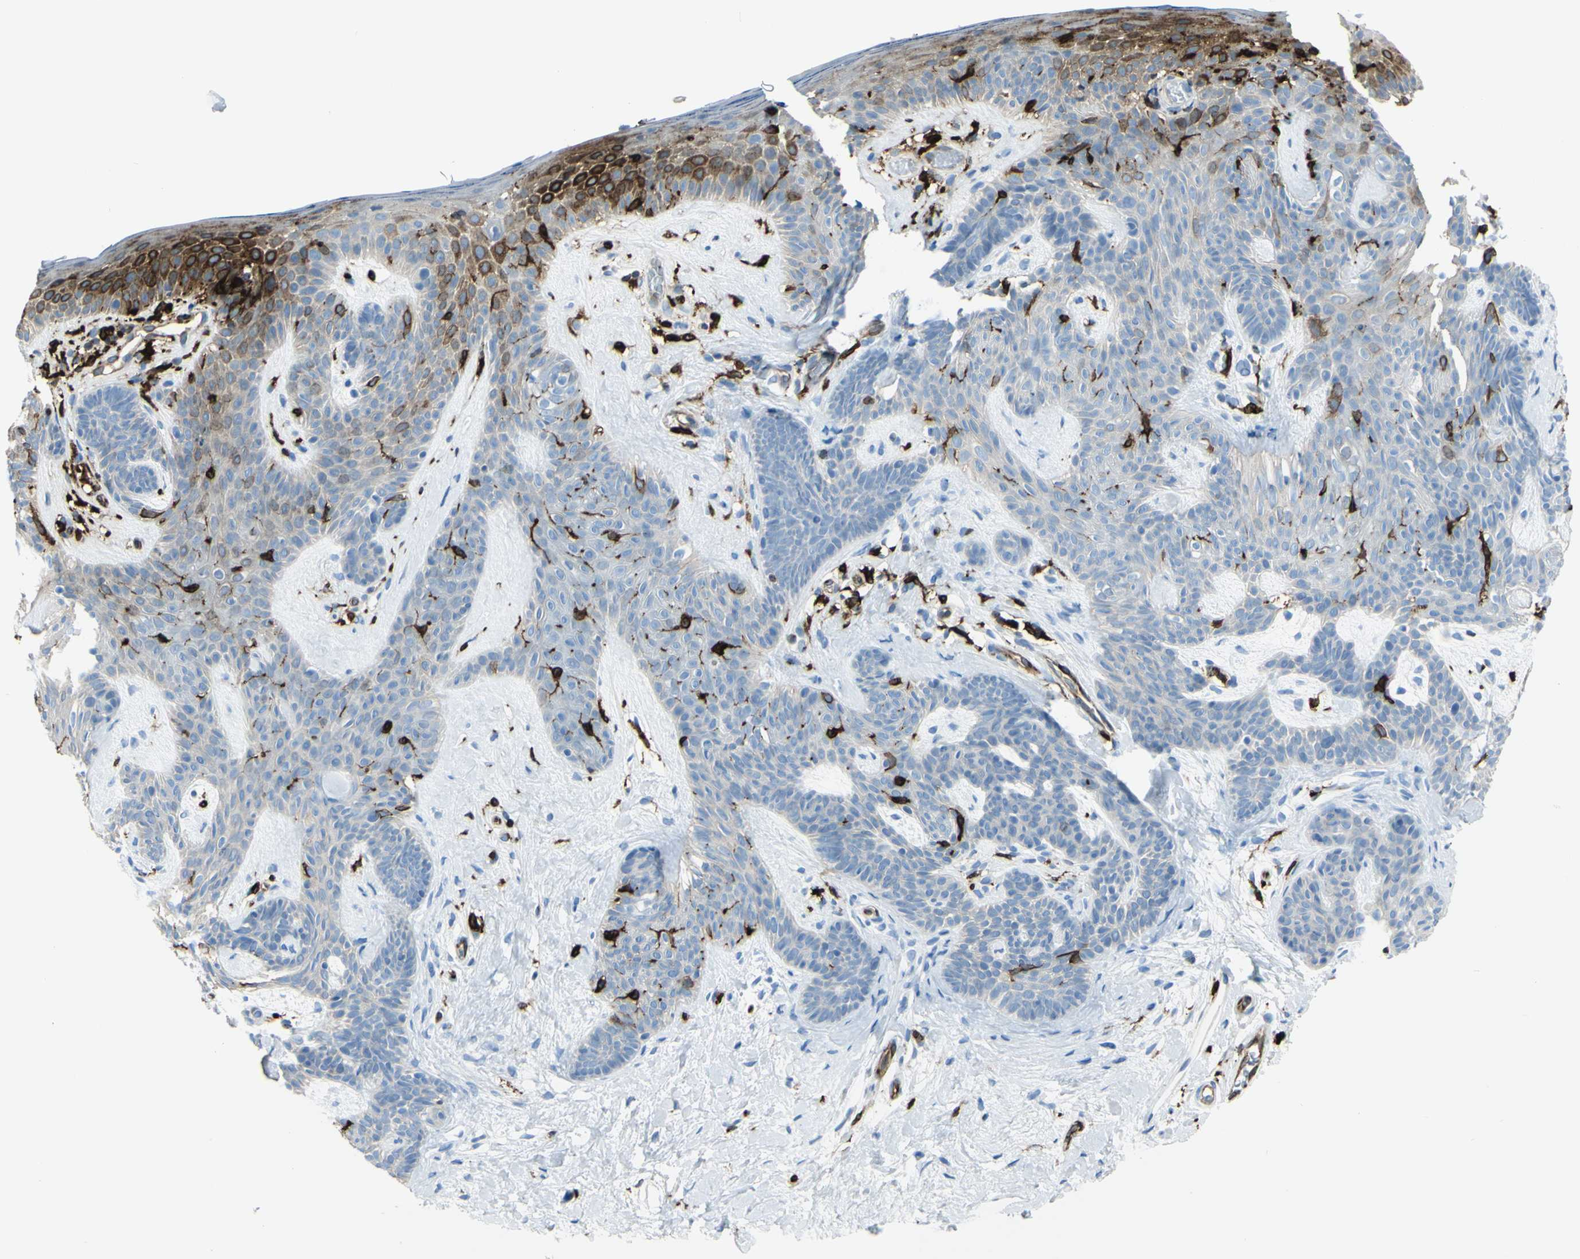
{"staining": {"intensity": "negative", "quantity": "none", "location": "none"}, "tissue": "skin cancer", "cell_type": "Tumor cells", "image_type": "cancer", "snomed": [{"axis": "morphology", "description": "Developmental malformation"}, {"axis": "morphology", "description": "Basal cell carcinoma"}, {"axis": "topography", "description": "Skin"}], "caption": "This histopathology image is of skin basal cell carcinoma stained with immunohistochemistry (IHC) to label a protein in brown with the nuclei are counter-stained blue. There is no expression in tumor cells.", "gene": "CD74", "patient": {"sex": "female", "age": 62}}